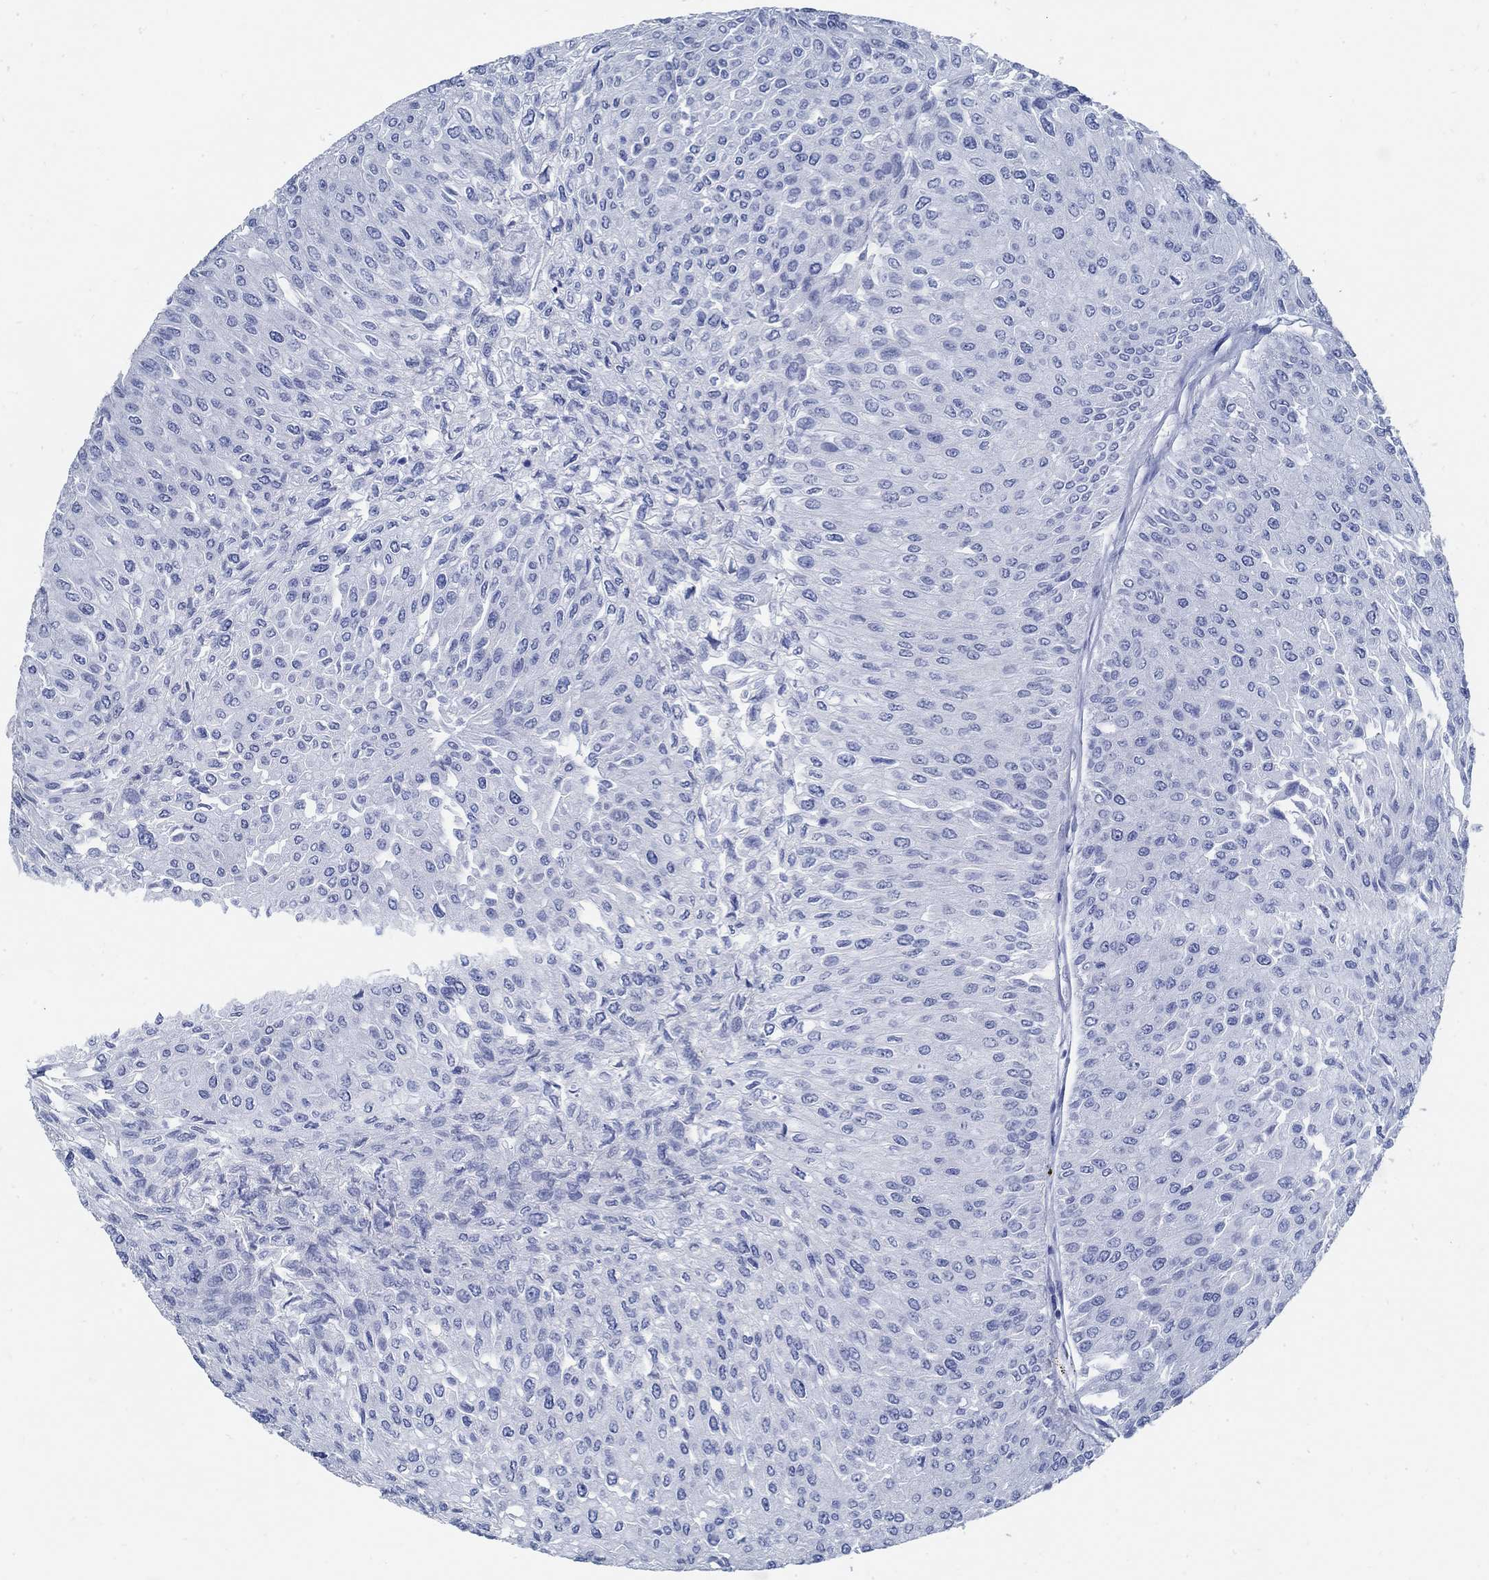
{"staining": {"intensity": "negative", "quantity": "none", "location": "none"}, "tissue": "urothelial cancer", "cell_type": "Tumor cells", "image_type": "cancer", "snomed": [{"axis": "morphology", "description": "Urothelial carcinoma, Low grade"}, {"axis": "topography", "description": "Urinary bladder"}], "caption": "Immunohistochemical staining of human low-grade urothelial carcinoma shows no significant positivity in tumor cells.", "gene": "SLC45A1", "patient": {"sex": "male", "age": 67}}